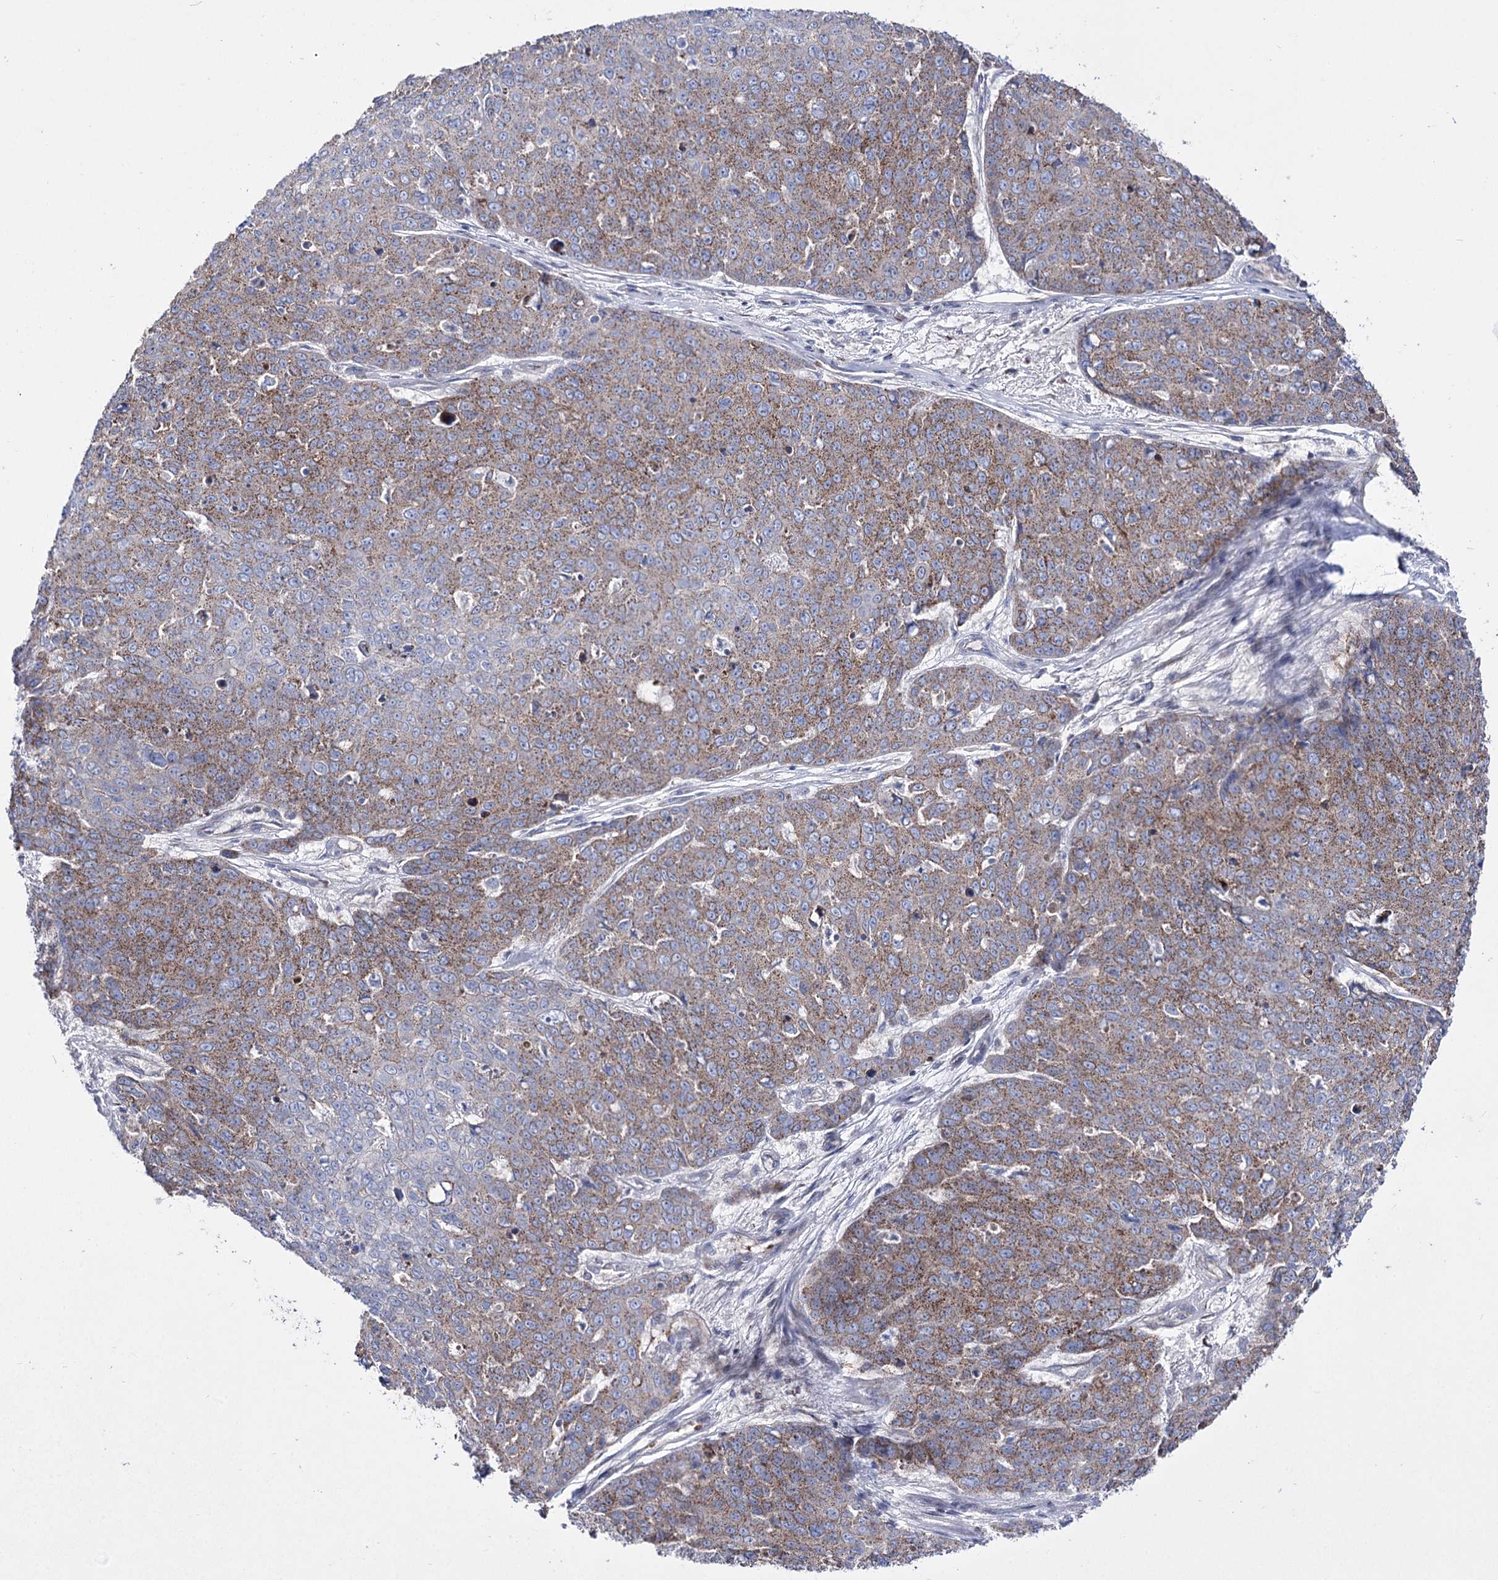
{"staining": {"intensity": "moderate", "quantity": ">75%", "location": "cytoplasmic/membranous"}, "tissue": "skin cancer", "cell_type": "Tumor cells", "image_type": "cancer", "snomed": [{"axis": "morphology", "description": "Squamous cell carcinoma, NOS"}, {"axis": "topography", "description": "Skin"}], "caption": "A brown stain labels moderate cytoplasmic/membranous expression of a protein in human skin squamous cell carcinoma tumor cells.", "gene": "OSBPL5", "patient": {"sex": "male", "age": 71}}